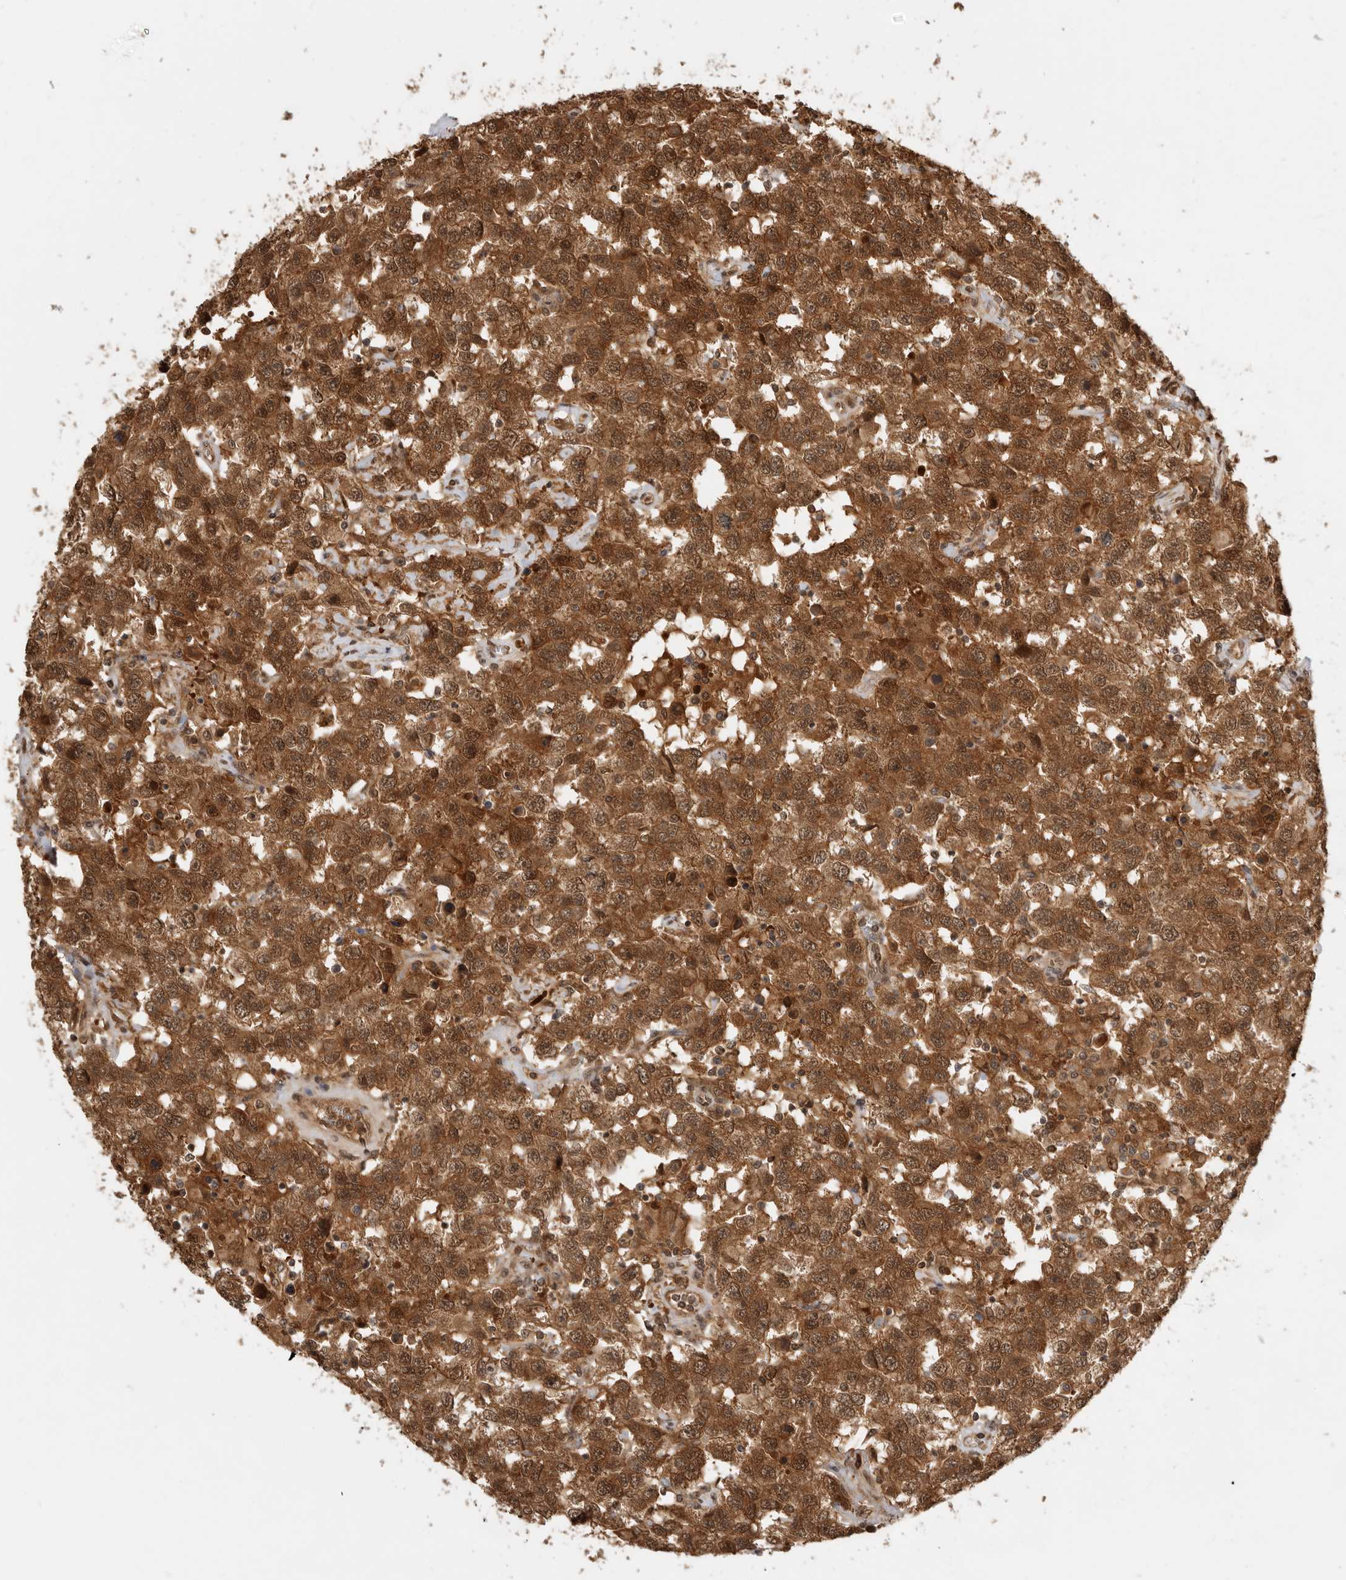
{"staining": {"intensity": "strong", "quantity": ">75%", "location": "cytoplasmic/membranous,nuclear"}, "tissue": "testis cancer", "cell_type": "Tumor cells", "image_type": "cancer", "snomed": [{"axis": "morphology", "description": "Seminoma, NOS"}, {"axis": "topography", "description": "Testis"}], "caption": "DAB (3,3'-diaminobenzidine) immunohistochemical staining of human testis cancer exhibits strong cytoplasmic/membranous and nuclear protein expression in about >75% of tumor cells.", "gene": "ADPRS", "patient": {"sex": "male", "age": 41}}